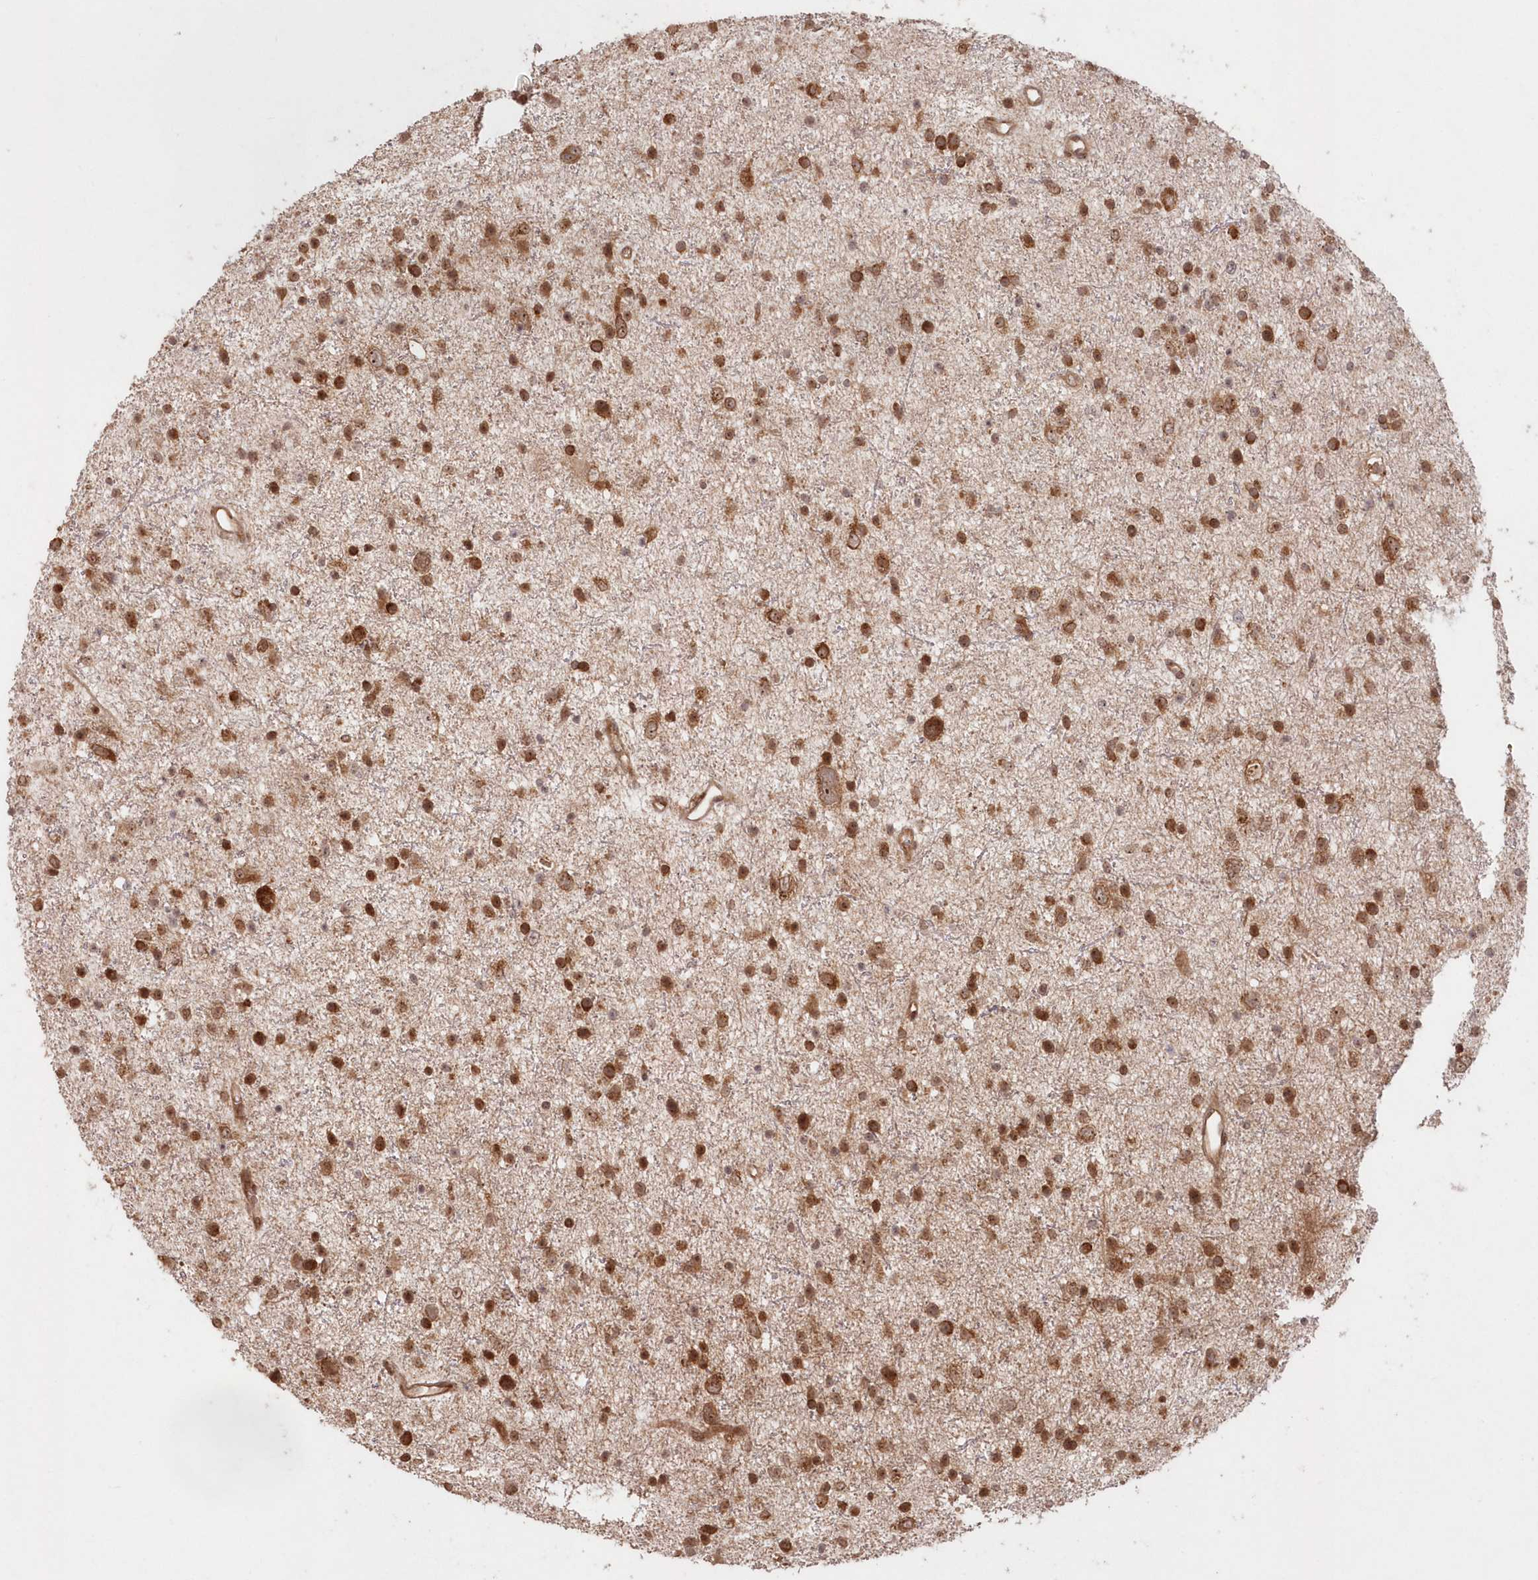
{"staining": {"intensity": "moderate", "quantity": ">75%", "location": "nuclear"}, "tissue": "glioma", "cell_type": "Tumor cells", "image_type": "cancer", "snomed": [{"axis": "morphology", "description": "Glioma, malignant, Low grade"}, {"axis": "topography", "description": "Brain"}], "caption": "High-magnification brightfield microscopy of low-grade glioma (malignant) stained with DAB (3,3'-diaminobenzidine) (brown) and counterstained with hematoxylin (blue). tumor cells exhibit moderate nuclear staining is present in approximately>75% of cells.", "gene": "SERINC1", "patient": {"sex": "female", "age": 37}}